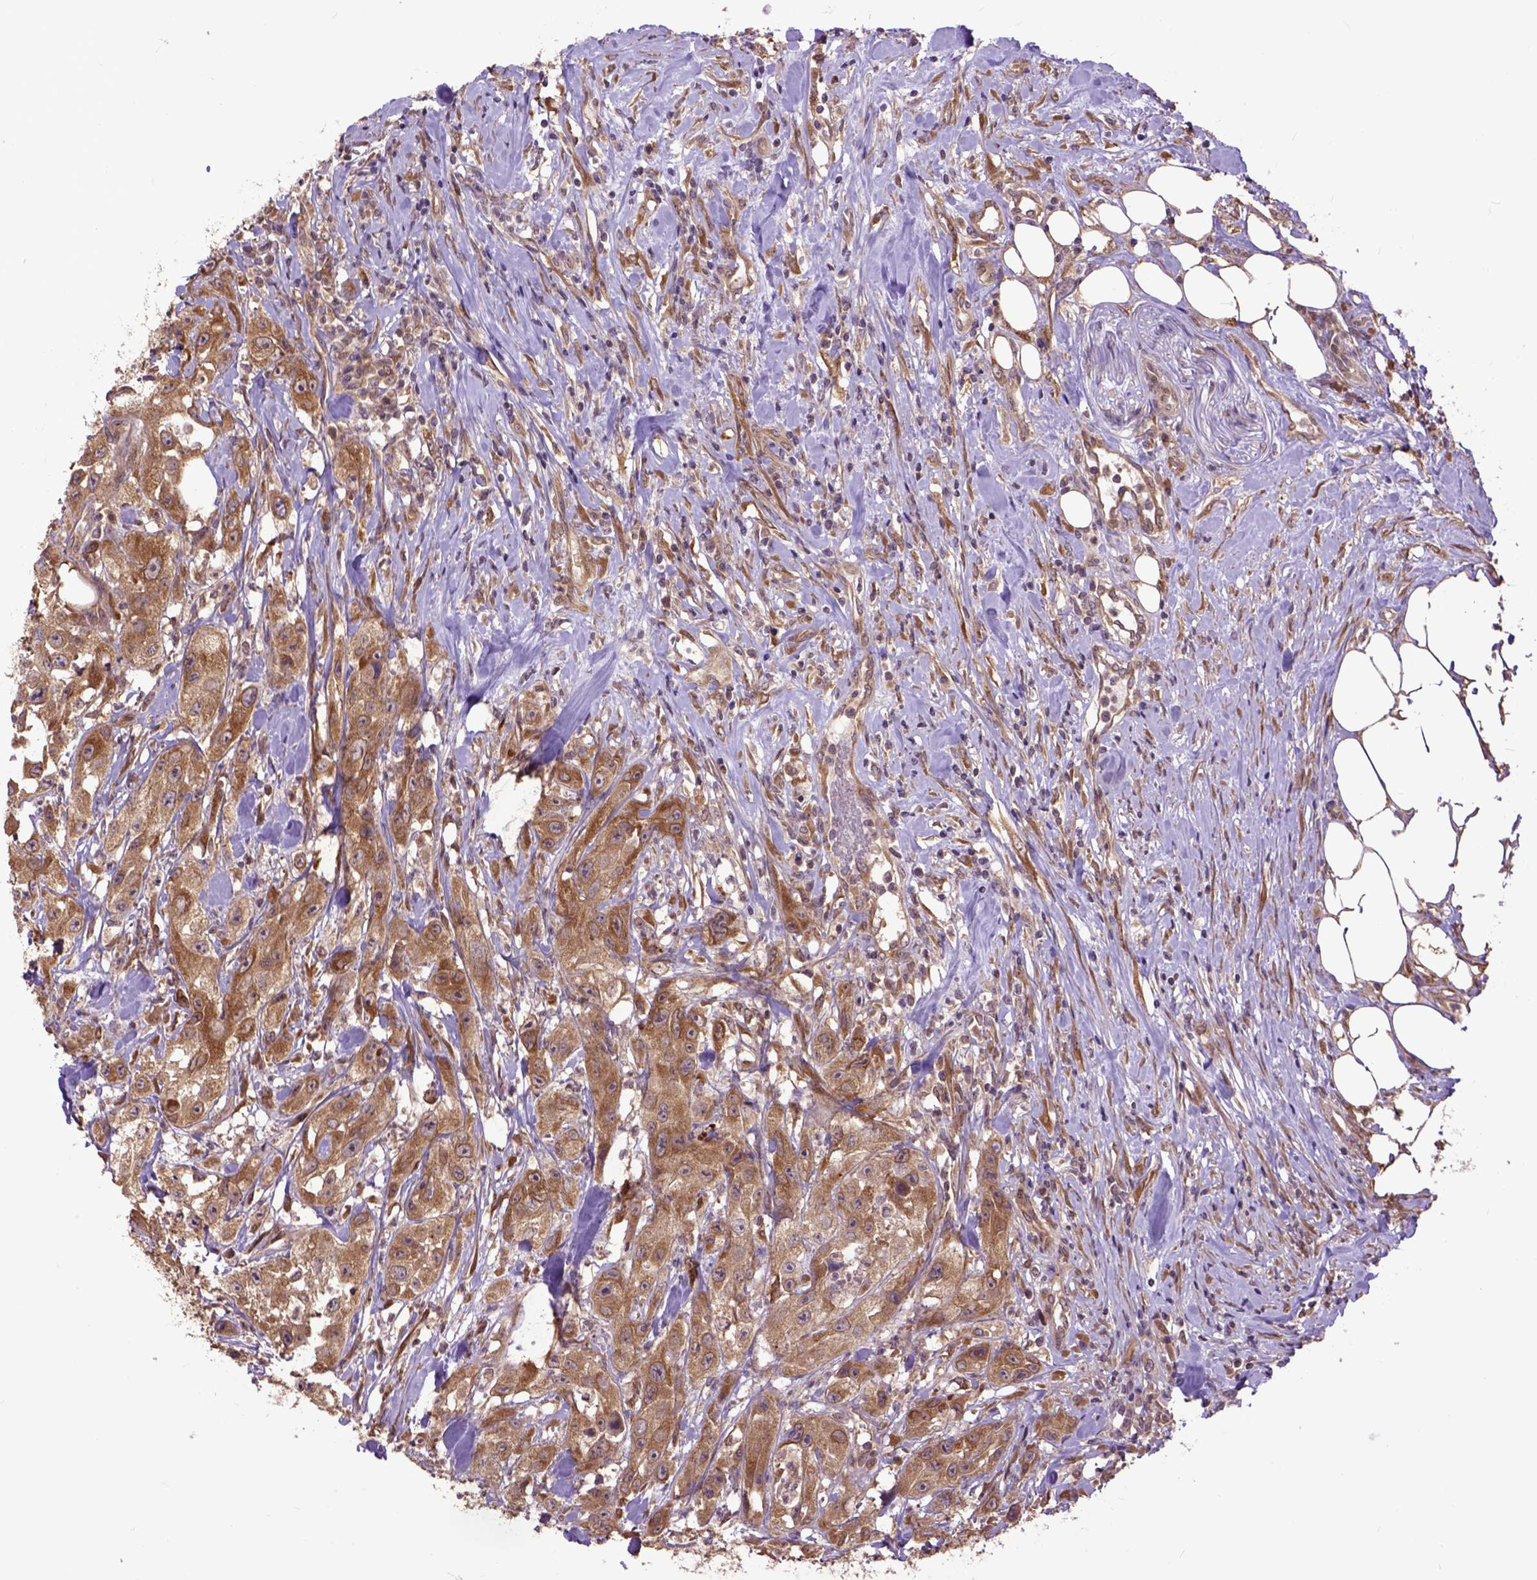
{"staining": {"intensity": "moderate", "quantity": ">75%", "location": "cytoplasmic/membranous"}, "tissue": "urothelial cancer", "cell_type": "Tumor cells", "image_type": "cancer", "snomed": [{"axis": "morphology", "description": "Urothelial carcinoma, High grade"}, {"axis": "topography", "description": "Urinary bladder"}], "caption": "DAB immunohistochemical staining of human urothelial carcinoma (high-grade) reveals moderate cytoplasmic/membranous protein expression in about >75% of tumor cells.", "gene": "ARL1", "patient": {"sex": "male", "age": 79}}